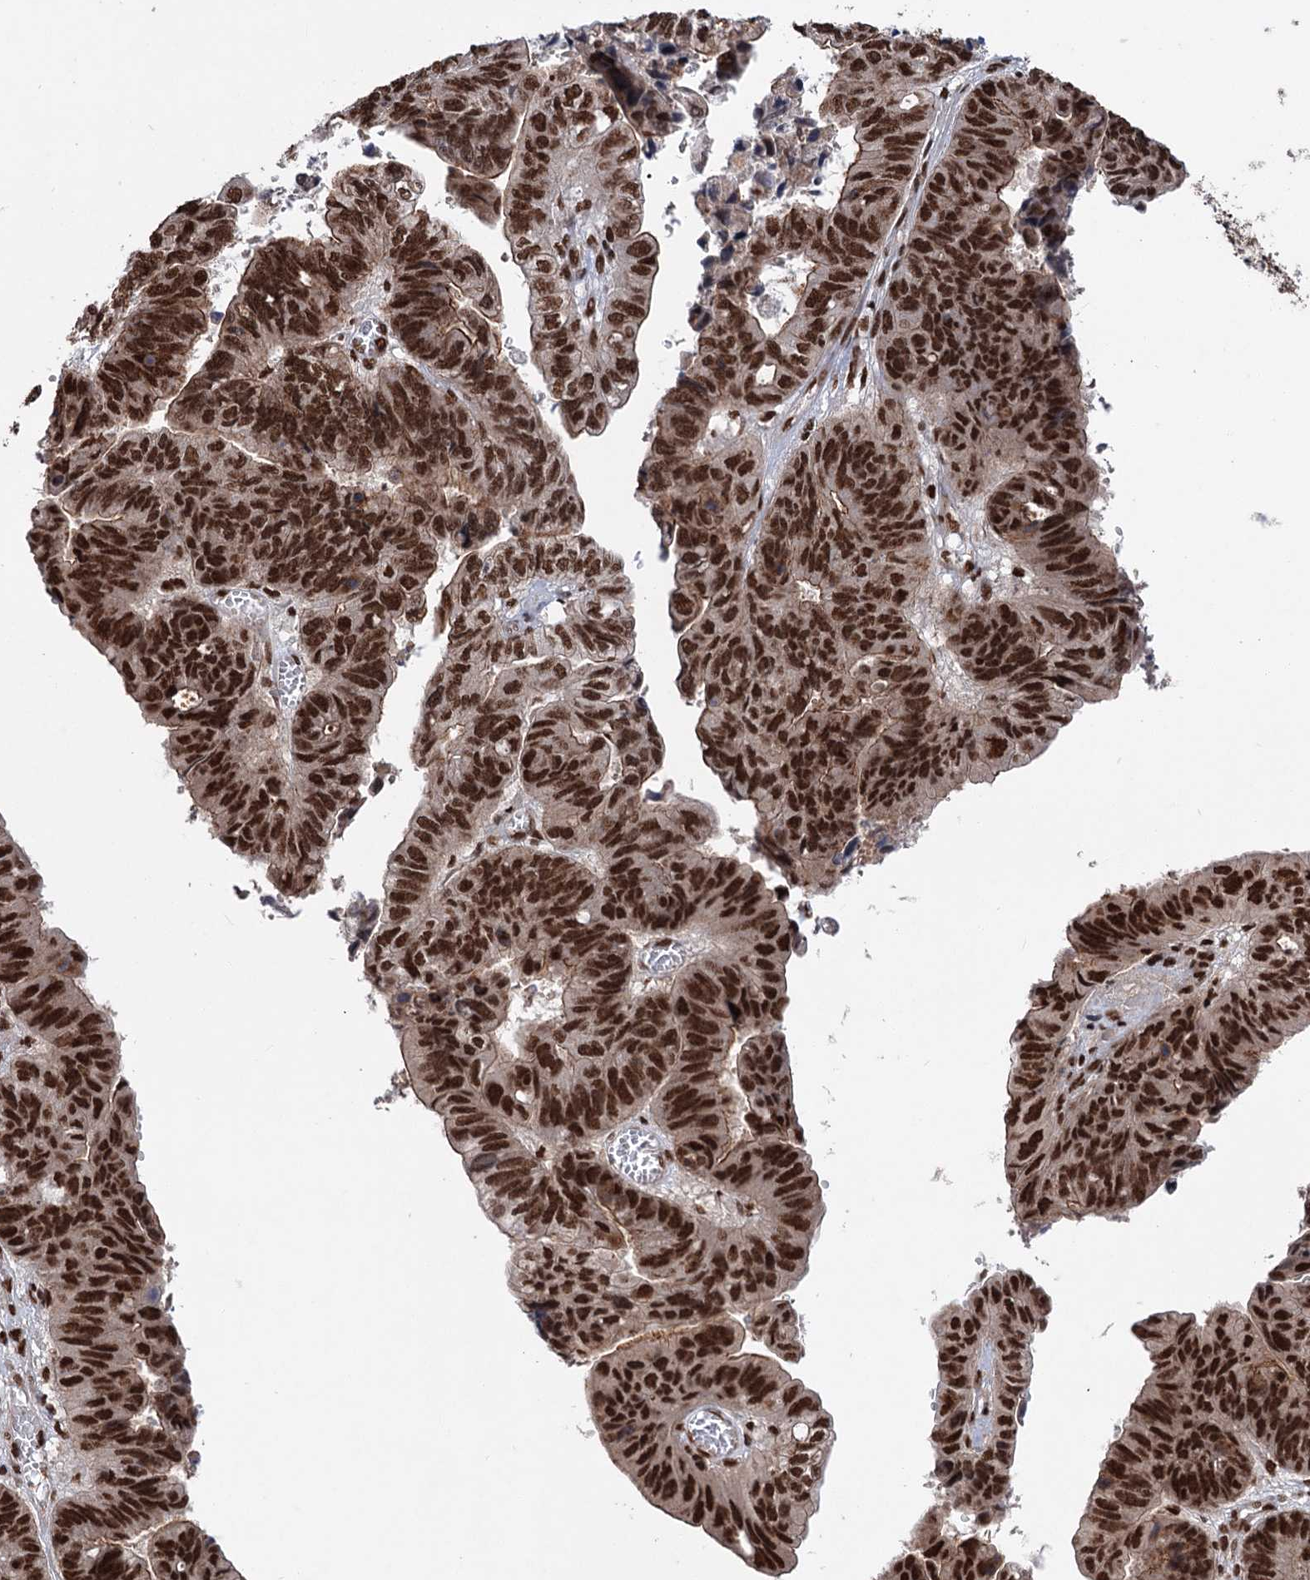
{"staining": {"intensity": "strong", "quantity": ">75%", "location": "cytoplasmic/membranous,nuclear"}, "tissue": "stomach cancer", "cell_type": "Tumor cells", "image_type": "cancer", "snomed": [{"axis": "morphology", "description": "Adenocarcinoma, NOS"}, {"axis": "topography", "description": "Stomach"}], "caption": "Protein analysis of stomach adenocarcinoma tissue exhibits strong cytoplasmic/membranous and nuclear positivity in approximately >75% of tumor cells.", "gene": "MAML1", "patient": {"sex": "male", "age": 59}}